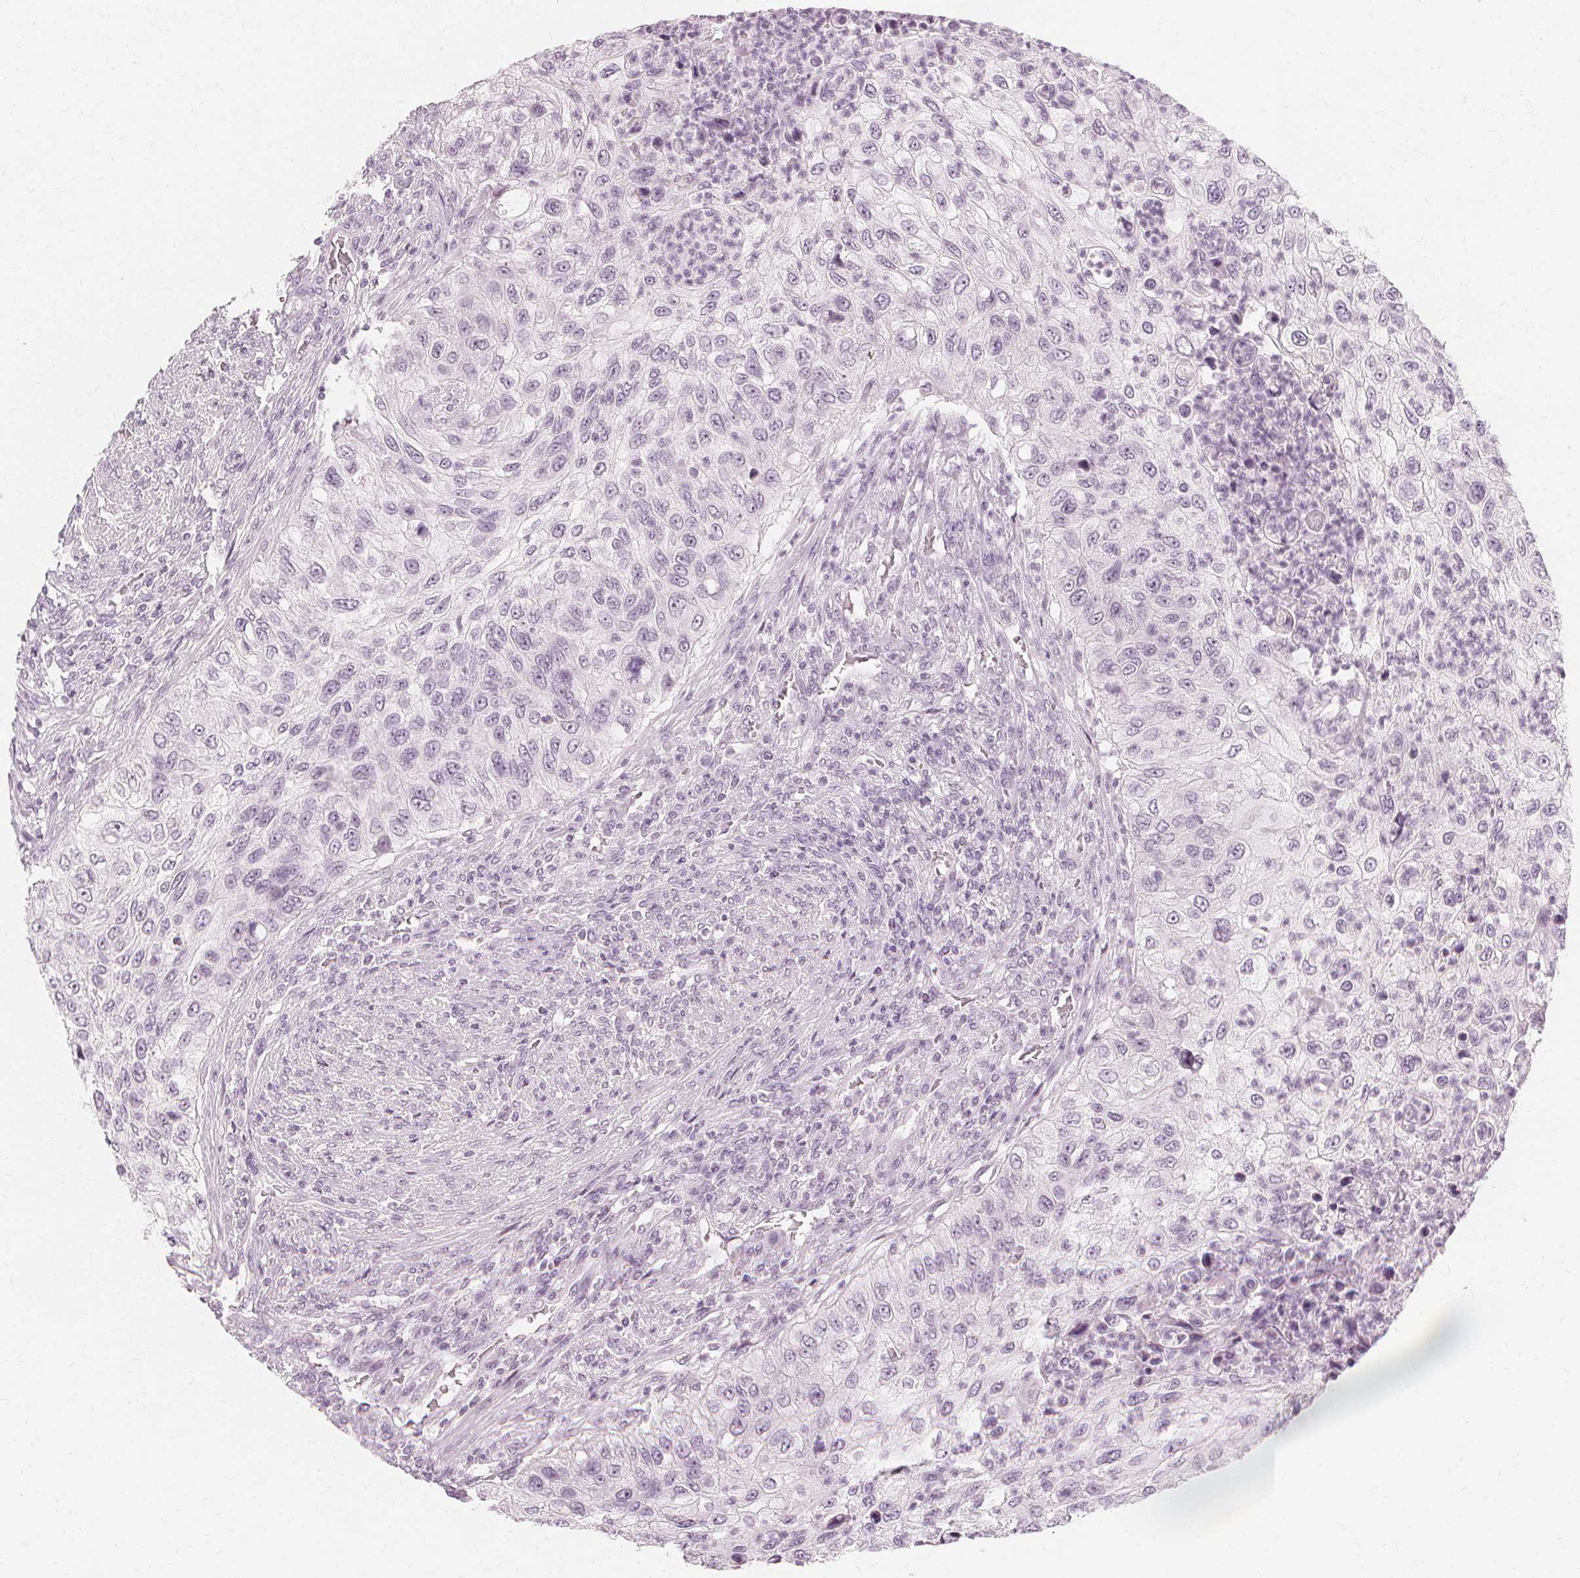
{"staining": {"intensity": "negative", "quantity": "none", "location": "none"}, "tissue": "urothelial cancer", "cell_type": "Tumor cells", "image_type": "cancer", "snomed": [{"axis": "morphology", "description": "Urothelial carcinoma, High grade"}, {"axis": "topography", "description": "Urinary bladder"}], "caption": "Immunohistochemistry photomicrograph of urothelial cancer stained for a protein (brown), which reveals no expression in tumor cells.", "gene": "NXPE1", "patient": {"sex": "female", "age": 60}}